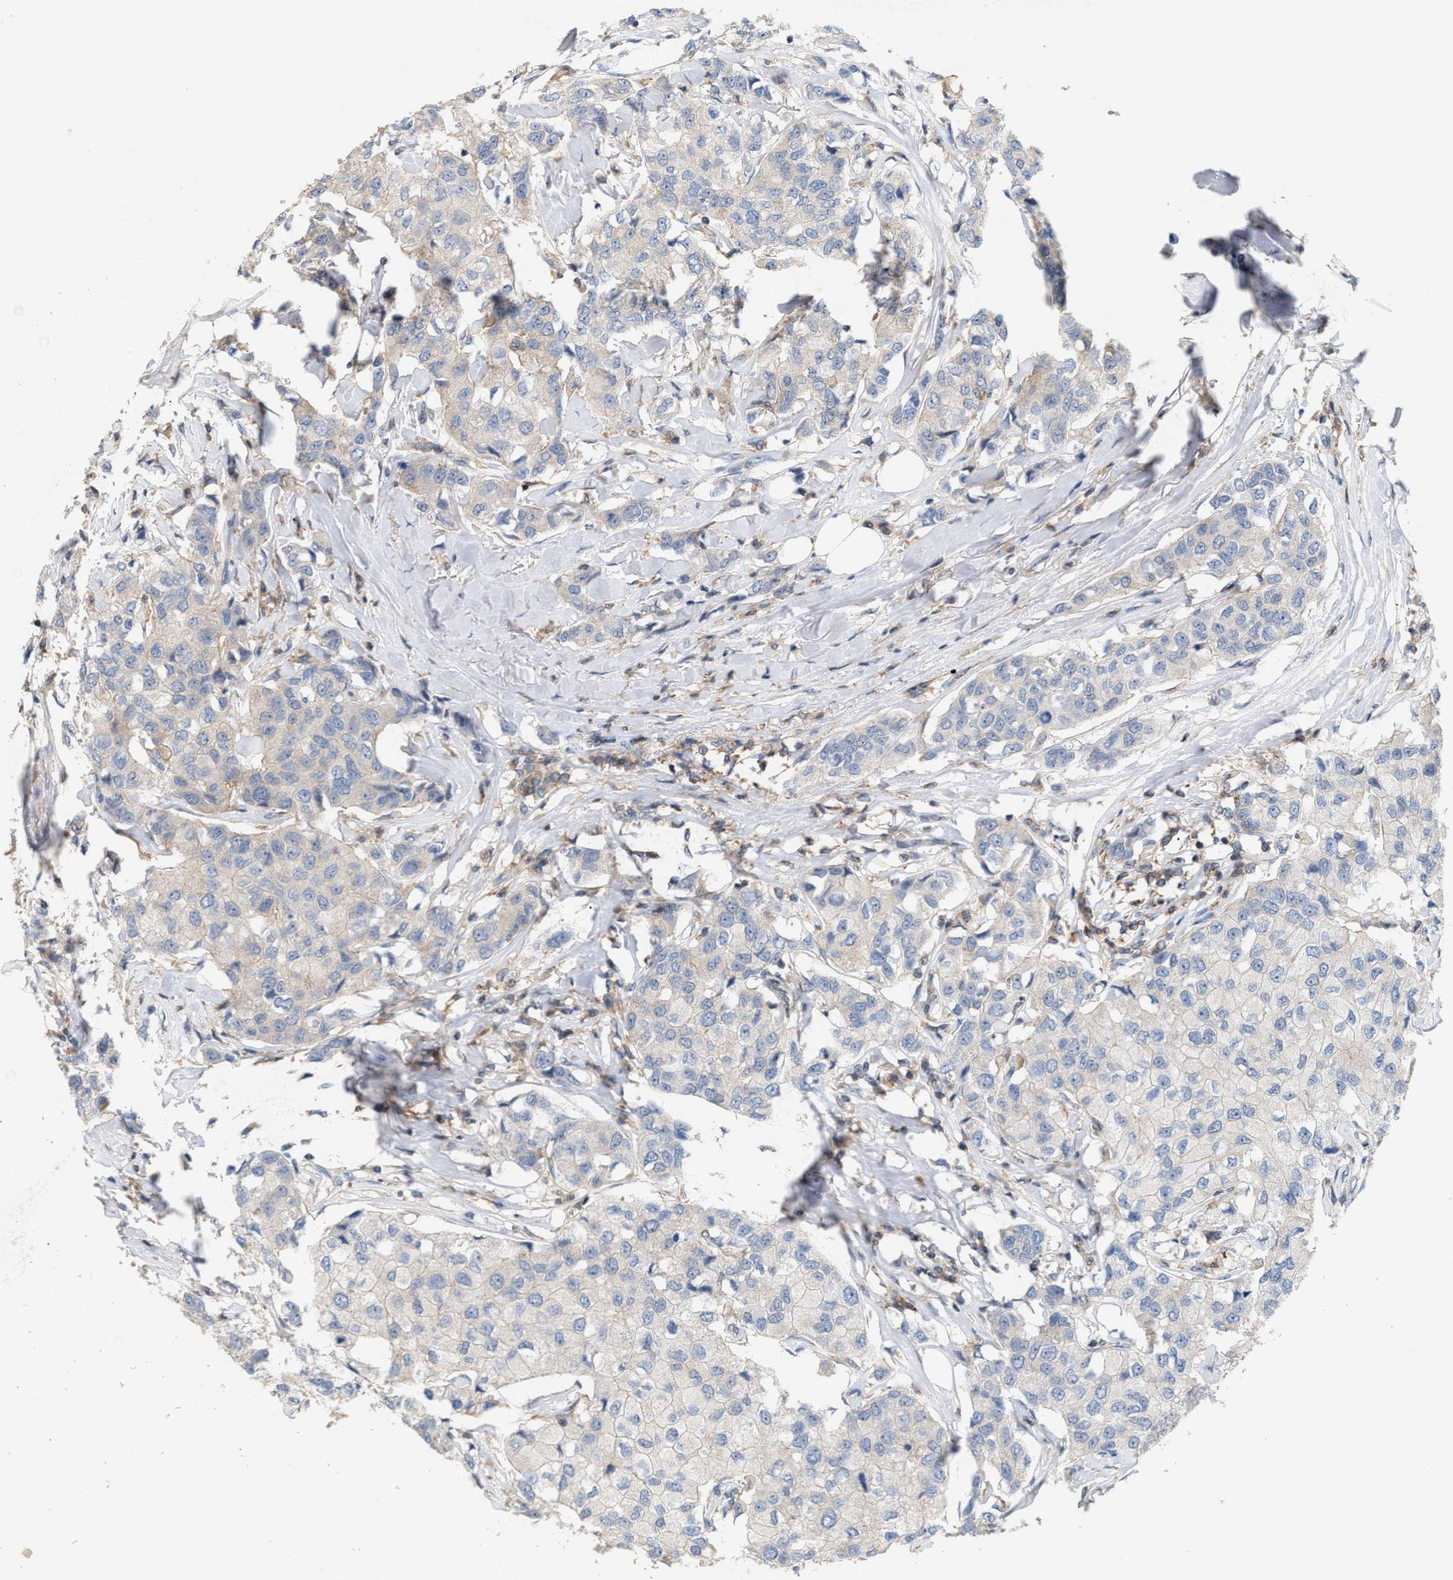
{"staining": {"intensity": "negative", "quantity": "none", "location": "none"}, "tissue": "breast cancer", "cell_type": "Tumor cells", "image_type": "cancer", "snomed": [{"axis": "morphology", "description": "Duct carcinoma"}, {"axis": "topography", "description": "Breast"}], "caption": "Immunohistochemistry (IHC) of human infiltrating ductal carcinoma (breast) exhibits no positivity in tumor cells.", "gene": "DBNL", "patient": {"sex": "female", "age": 80}}